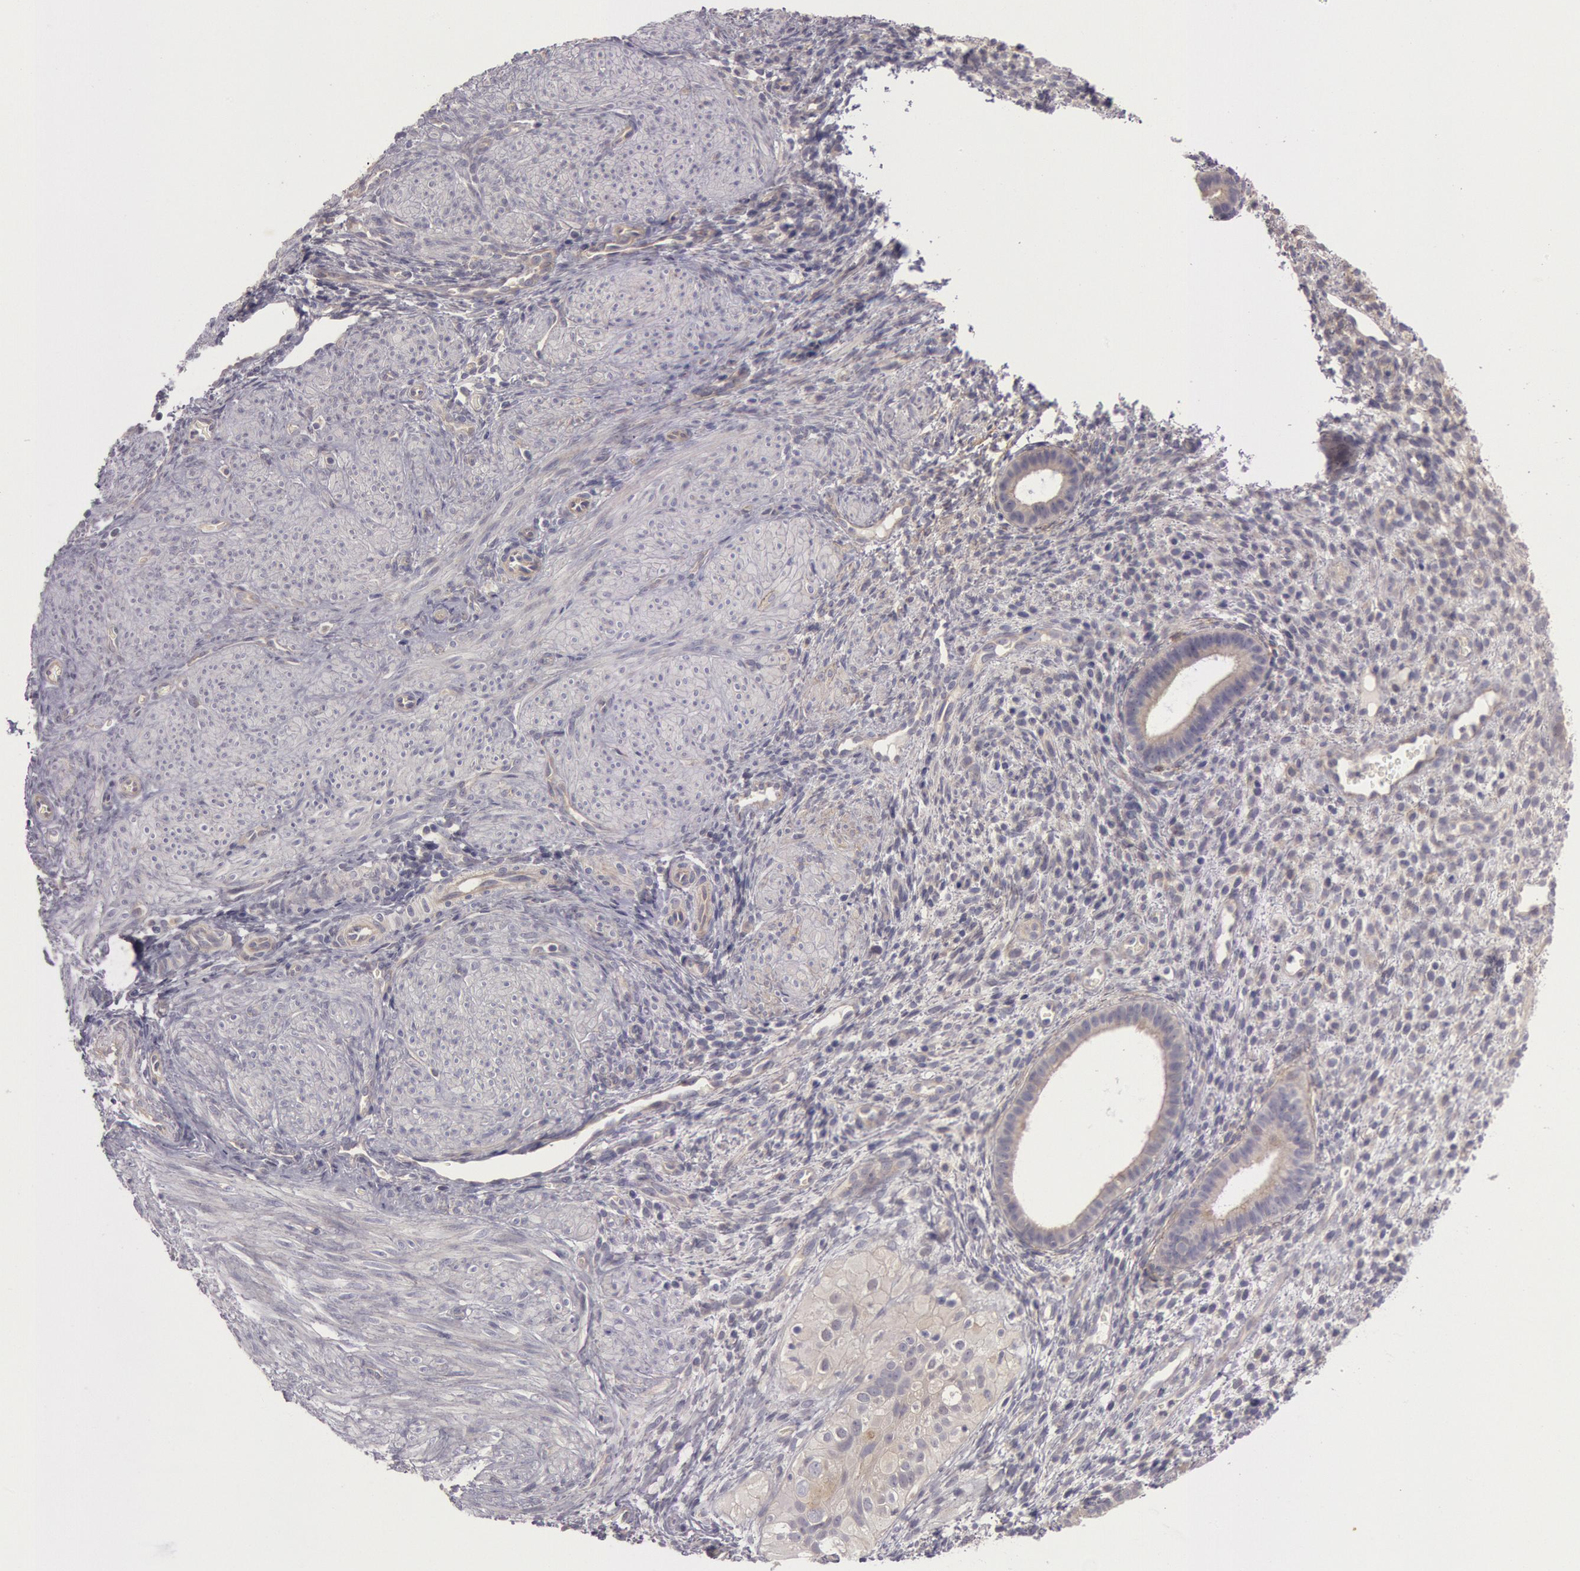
{"staining": {"intensity": "negative", "quantity": "none", "location": "none"}, "tissue": "endometrium", "cell_type": "Cells in endometrial stroma", "image_type": "normal", "snomed": [{"axis": "morphology", "description": "Normal tissue, NOS"}, {"axis": "topography", "description": "Endometrium"}], "caption": "An immunohistochemistry photomicrograph of normal endometrium is shown. There is no staining in cells in endometrial stroma of endometrium.", "gene": "AMOTL1", "patient": {"sex": "female", "age": 72}}